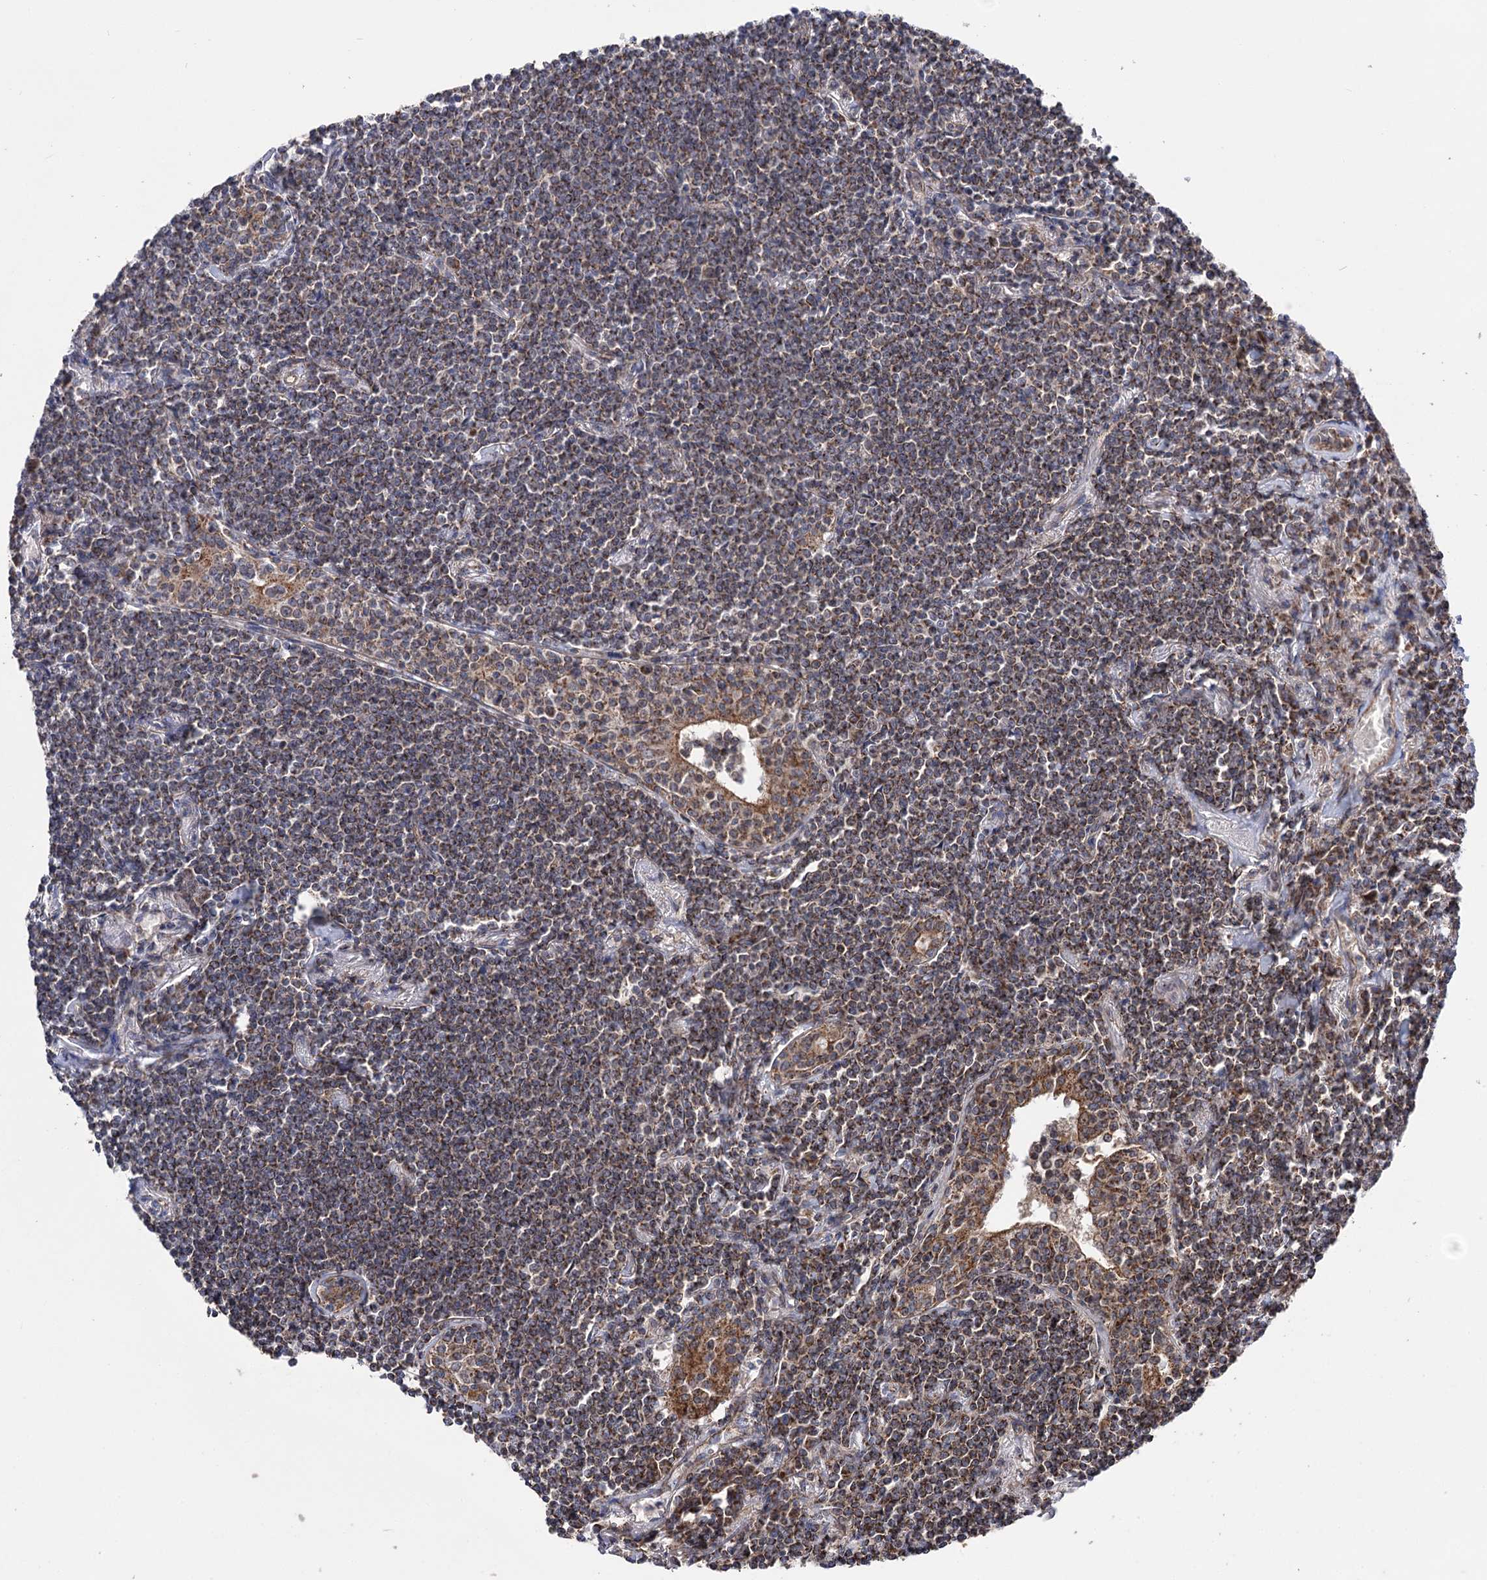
{"staining": {"intensity": "moderate", "quantity": ">75%", "location": "cytoplasmic/membranous"}, "tissue": "lymphoma", "cell_type": "Tumor cells", "image_type": "cancer", "snomed": [{"axis": "morphology", "description": "Malignant lymphoma, non-Hodgkin's type, Low grade"}, {"axis": "topography", "description": "Lung"}], "caption": "Malignant lymphoma, non-Hodgkin's type (low-grade) was stained to show a protein in brown. There is medium levels of moderate cytoplasmic/membranous positivity in approximately >75% of tumor cells.", "gene": "SUCLA2", "patient": {"sex": "female", "age": 71}}